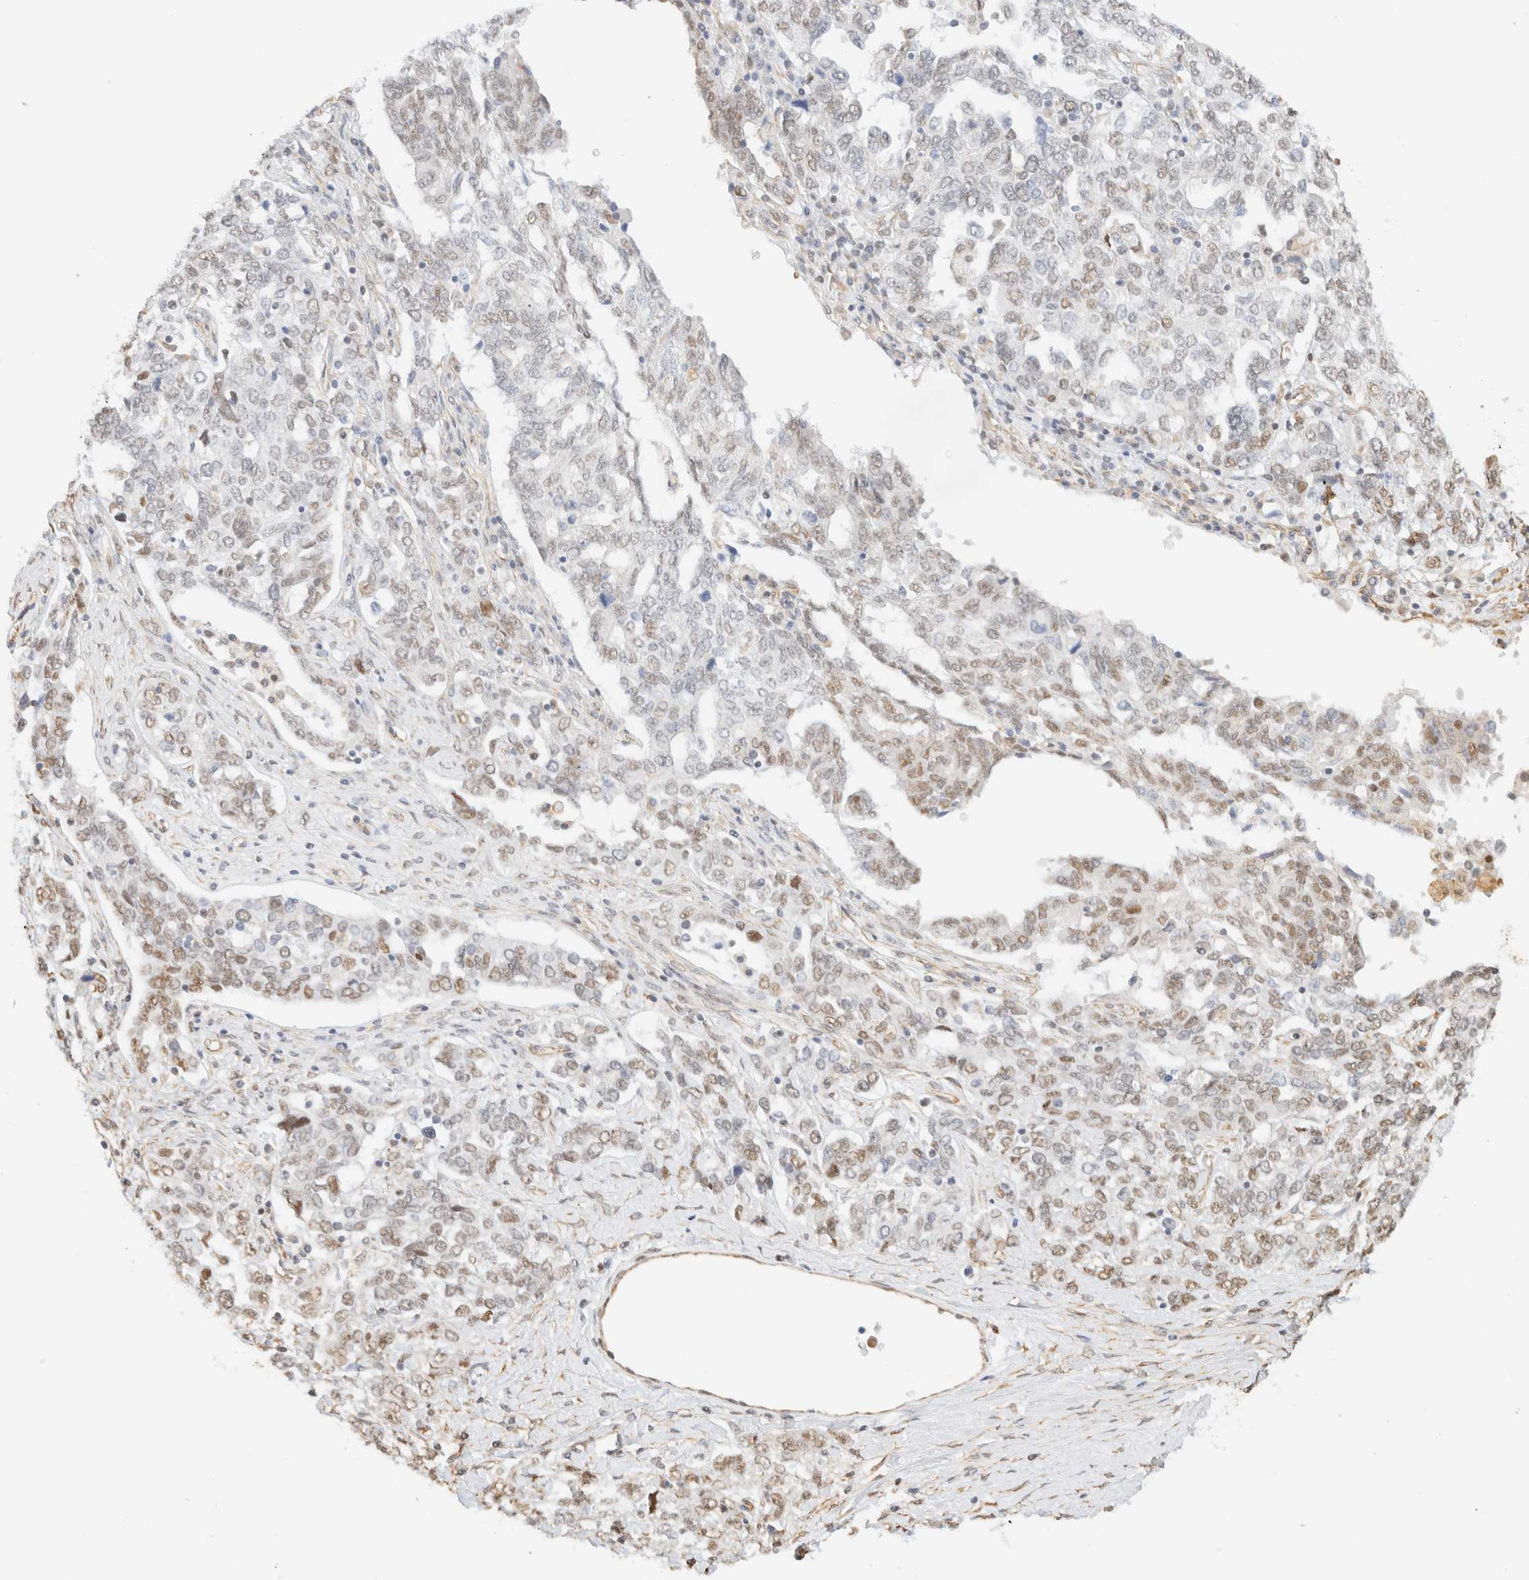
{"staining": {"intensity": "moderate", "quantity": "<25%", "location": "nuclear"}, "tissue": "ovarian cancer", "cell_type": "Tumor cells", "image_type": "cancer", "snomed": [{"axis": "morphology", "description": "Carcinoma, endometroid"}, {"axis": "topography", "description": "Ovary"}], "caption": "Tumor cells show low levels of moderate nuclear positivity in about <25% of cells in endometroid carcinoma (ovarian).", "gene": "ARID5A", "patient": {"sex": "female", "age": 62}}